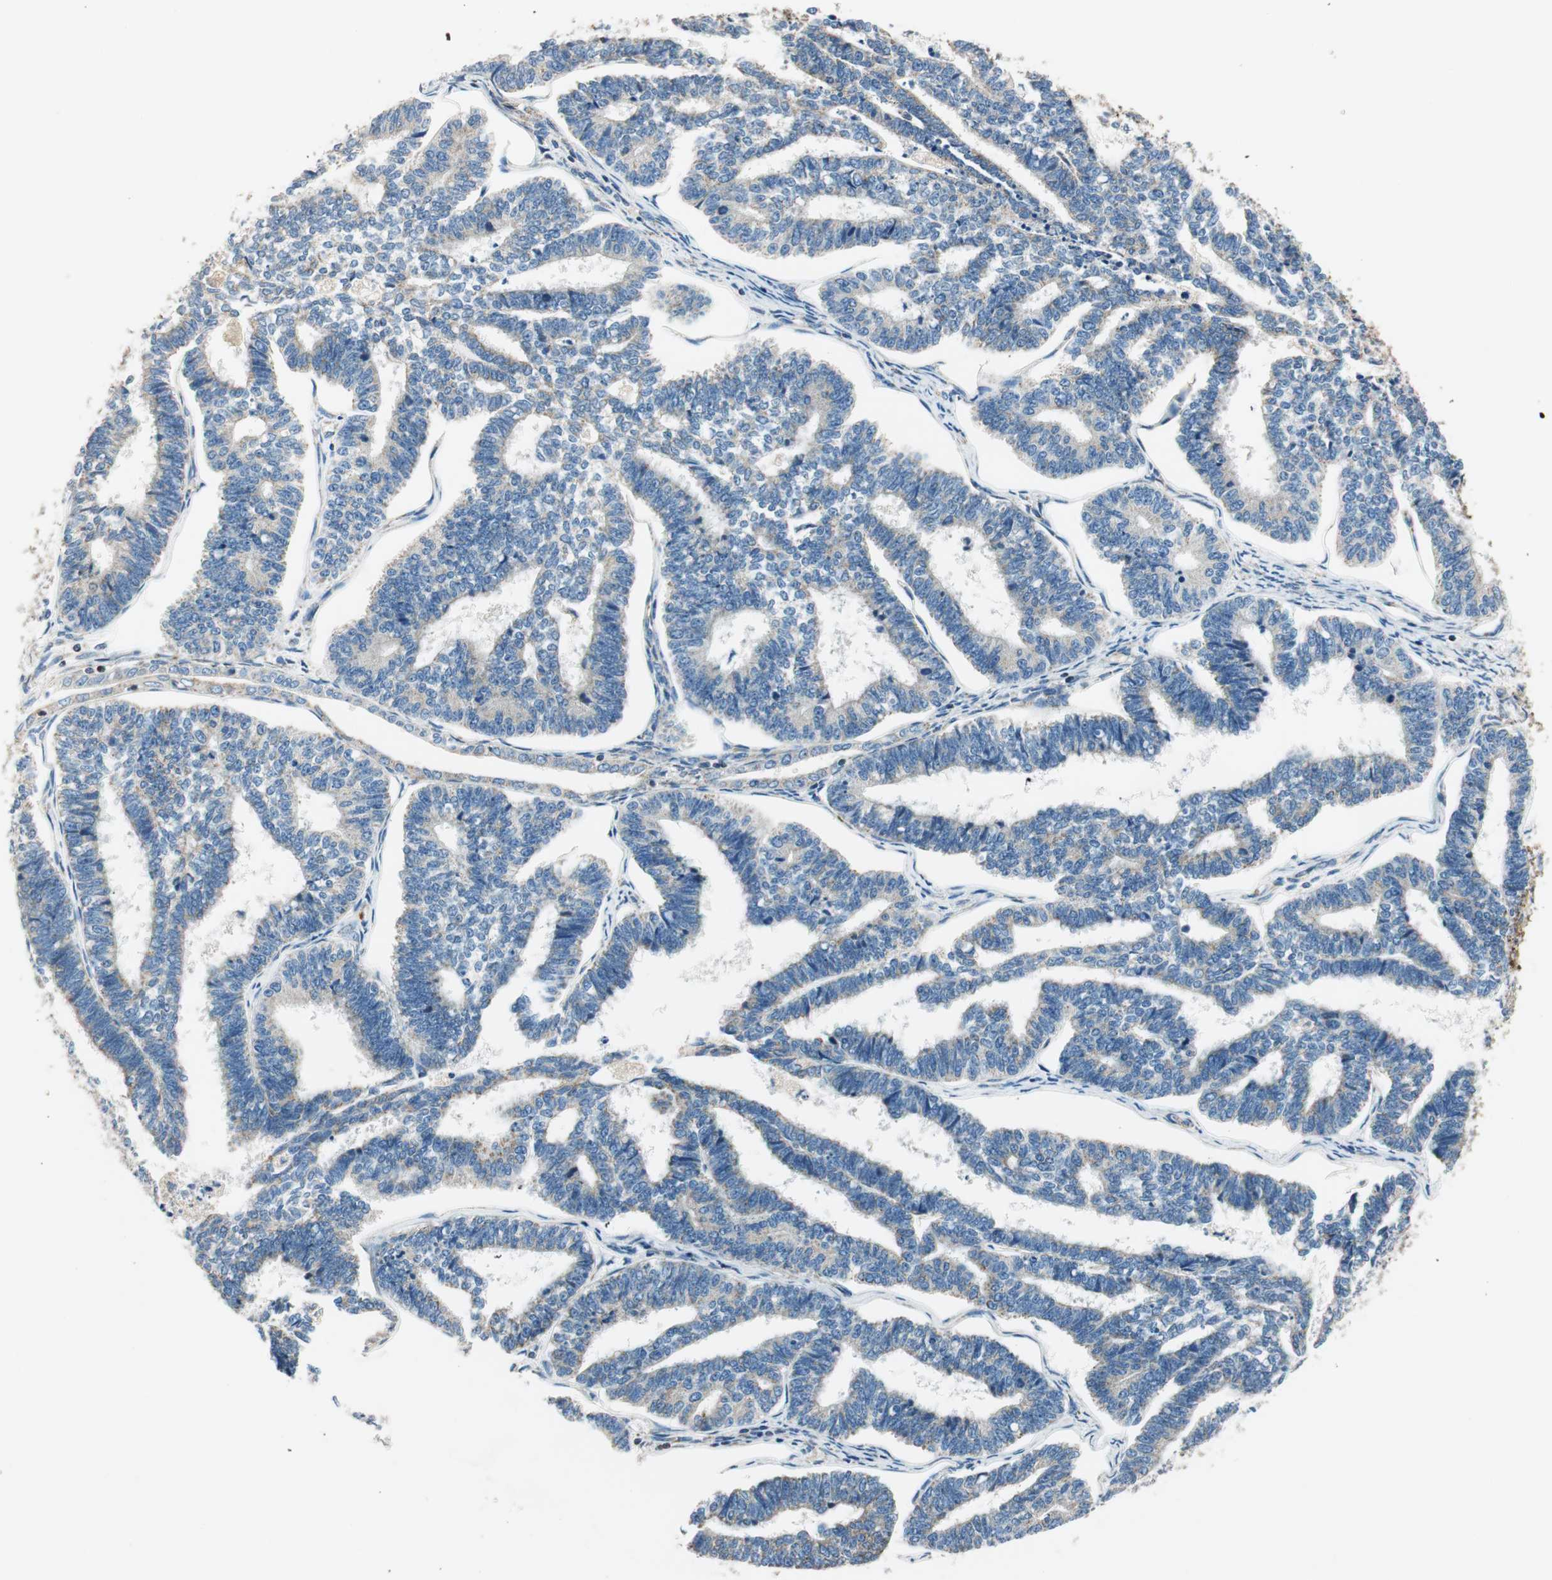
{"staining": {"intensity": "weak", "quantity": ">75%", "location": "cytoplasmic/membranous"}, "tissue": "endometrial cancer", "cell_type": "Tumor cells", "image_type": "cancer", "snomed": [{"axis": "morphology", "description": "Adenocarcinoma, NOS"}, {"axis": "topography", "description": "Endometrium"}], "caption": "Protein expression analysis of human endometrial cancer reveals weak cytoplasmic/membranous staining in about >75% of tumor cells.", "gene": "RORB", "patient": {"sex": "female", "age": 70}}